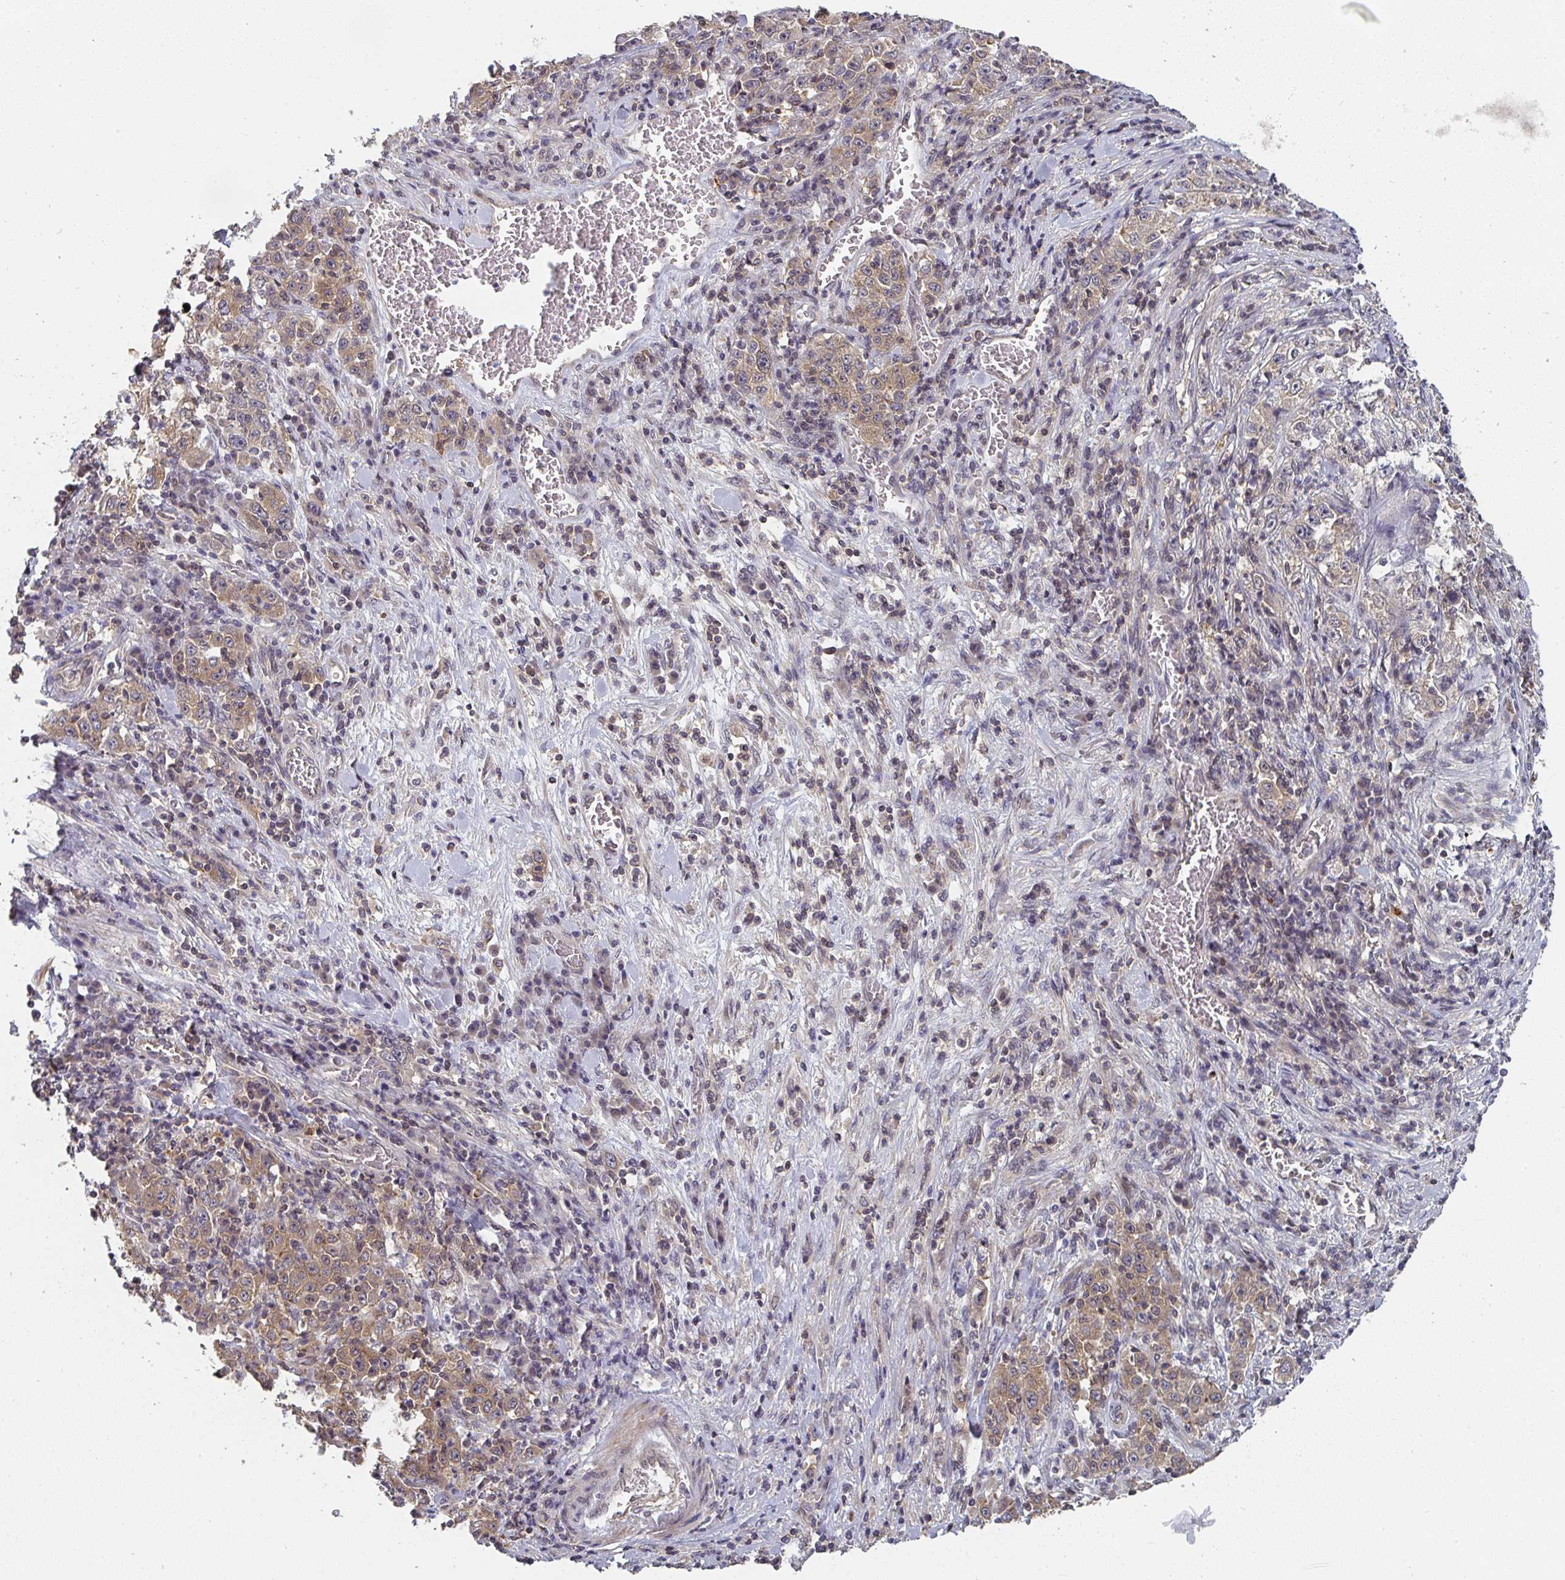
{"staining": {"intensity": "moderate", "quantity": ">75%", "location": "cytoplasmic/membranous"}, "tissue": "stomach cancer", "cell_type": "Tumor cells", "image_type": "cancer", "snomed": [{"axis": "morphology", "description": "Normal tissue, NOS"}, {"axis": "morphology", "description": "Adenocarcinoma, NOS"}, {"axis": "topography", "description": "Stomach, upper"}, {"axis": "topography", "description": "Stomach"}], "caption": "This micrograph demonstrates immunohistochemistry staining of stomach cancer (adenocarcinoma), with medium moderate cytoplasmic/membranous staining in approximately >75% of tumor cells.", "gene": "RANGRF", "patient": {"sex": "male", "age": 59}}